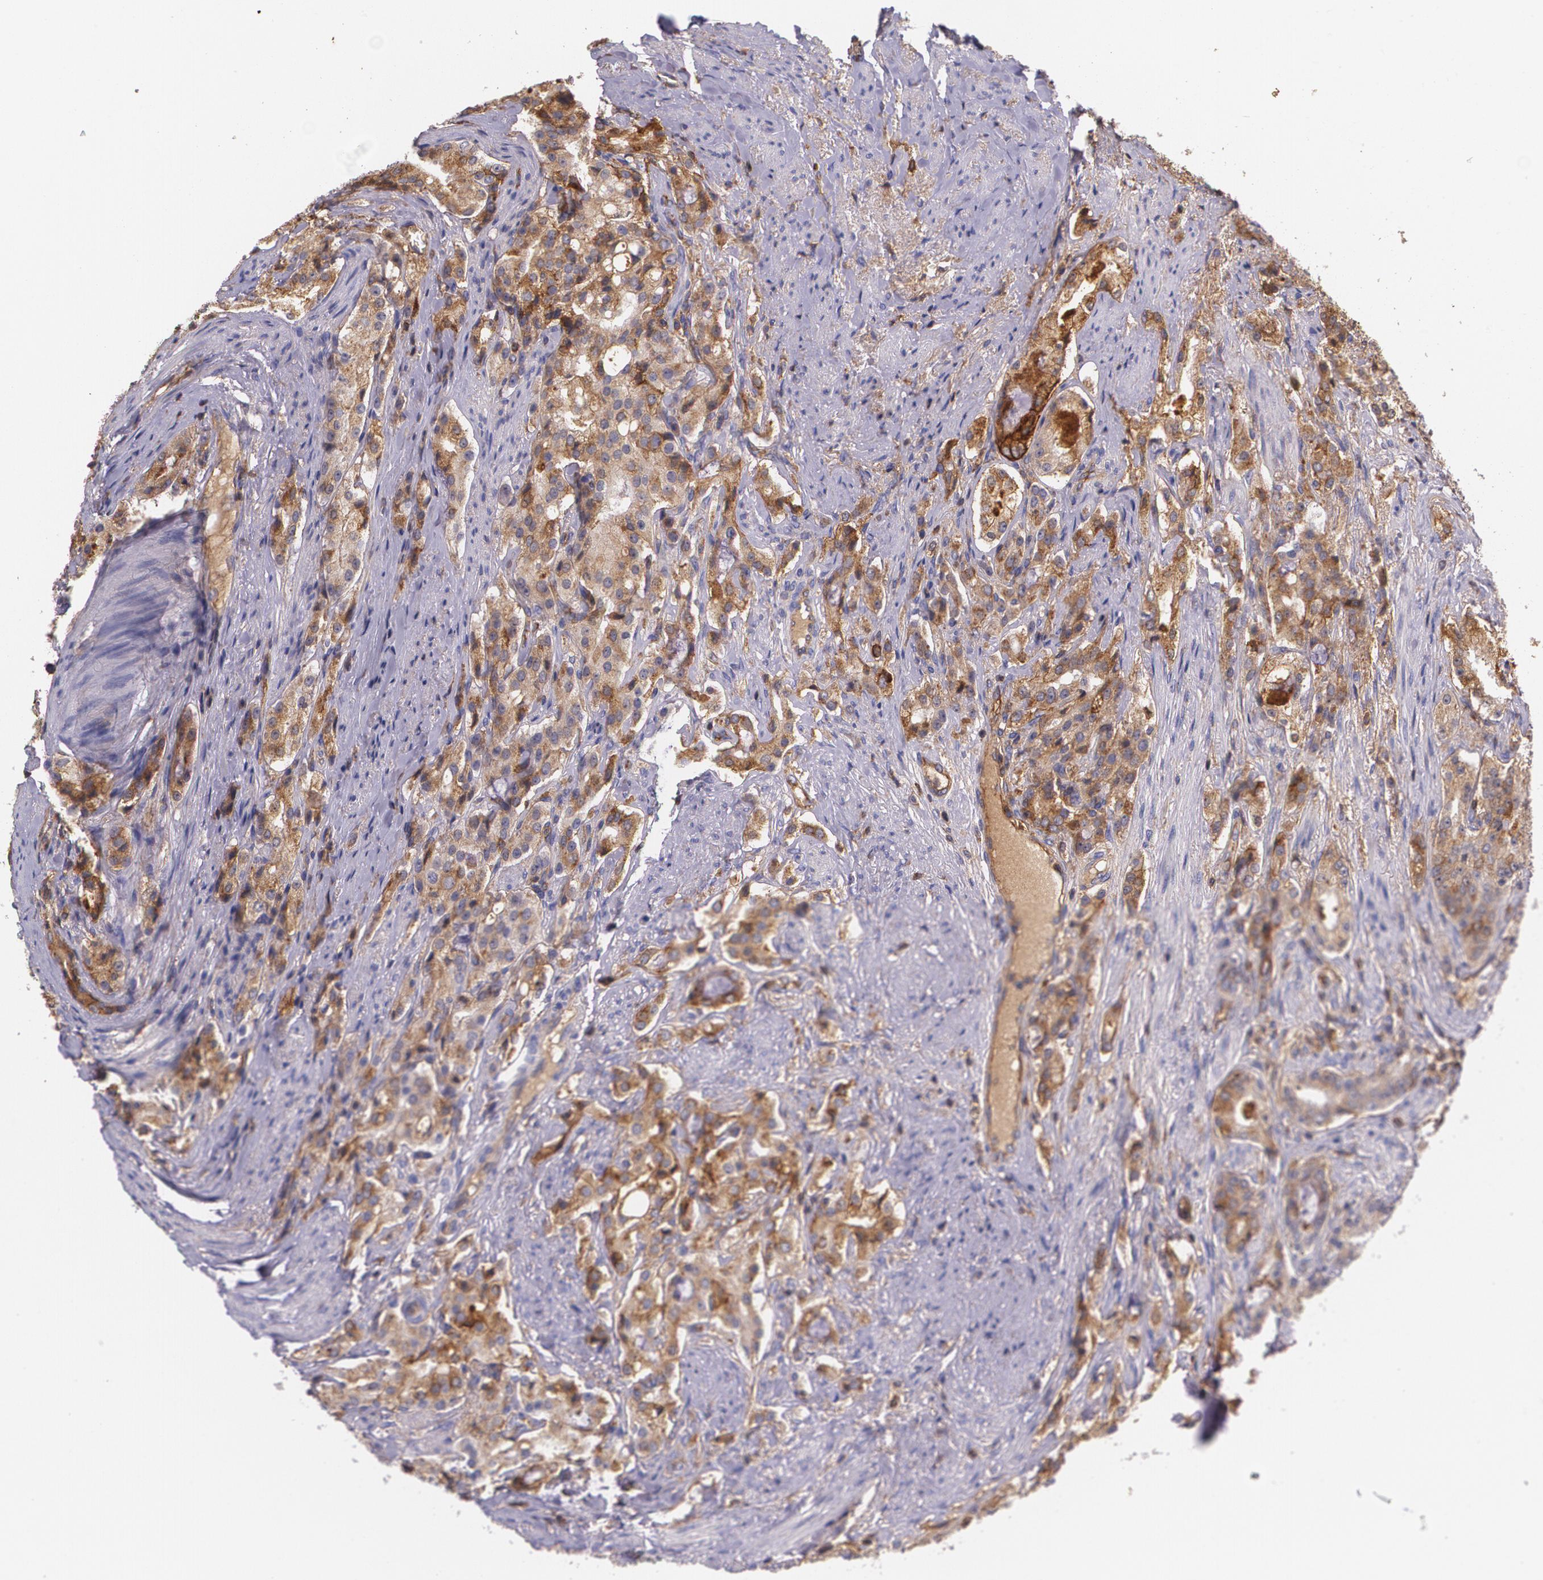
{"staining": {"intensity": "moderate", "quantity": "25%-75%", "location": "cytoplasmic/membranous"}, "tissue": "prostate cancer", "cell_type": "Tumor cells", "image_type": "cancer", "snomed": [{"axis": "morphology", "description": "Adenocarcinoma, Medium grade"}, {"axis": "topography", "description": "Prostate"}], "caption": "Moderate cytoplasmic/membranous positivity is appreciated in about 25%-75% of tumor cells in medium-grade adenocarcinoma (prostate).", "gene": "B2M", "patient": {"sex": "male", "age": 72}}